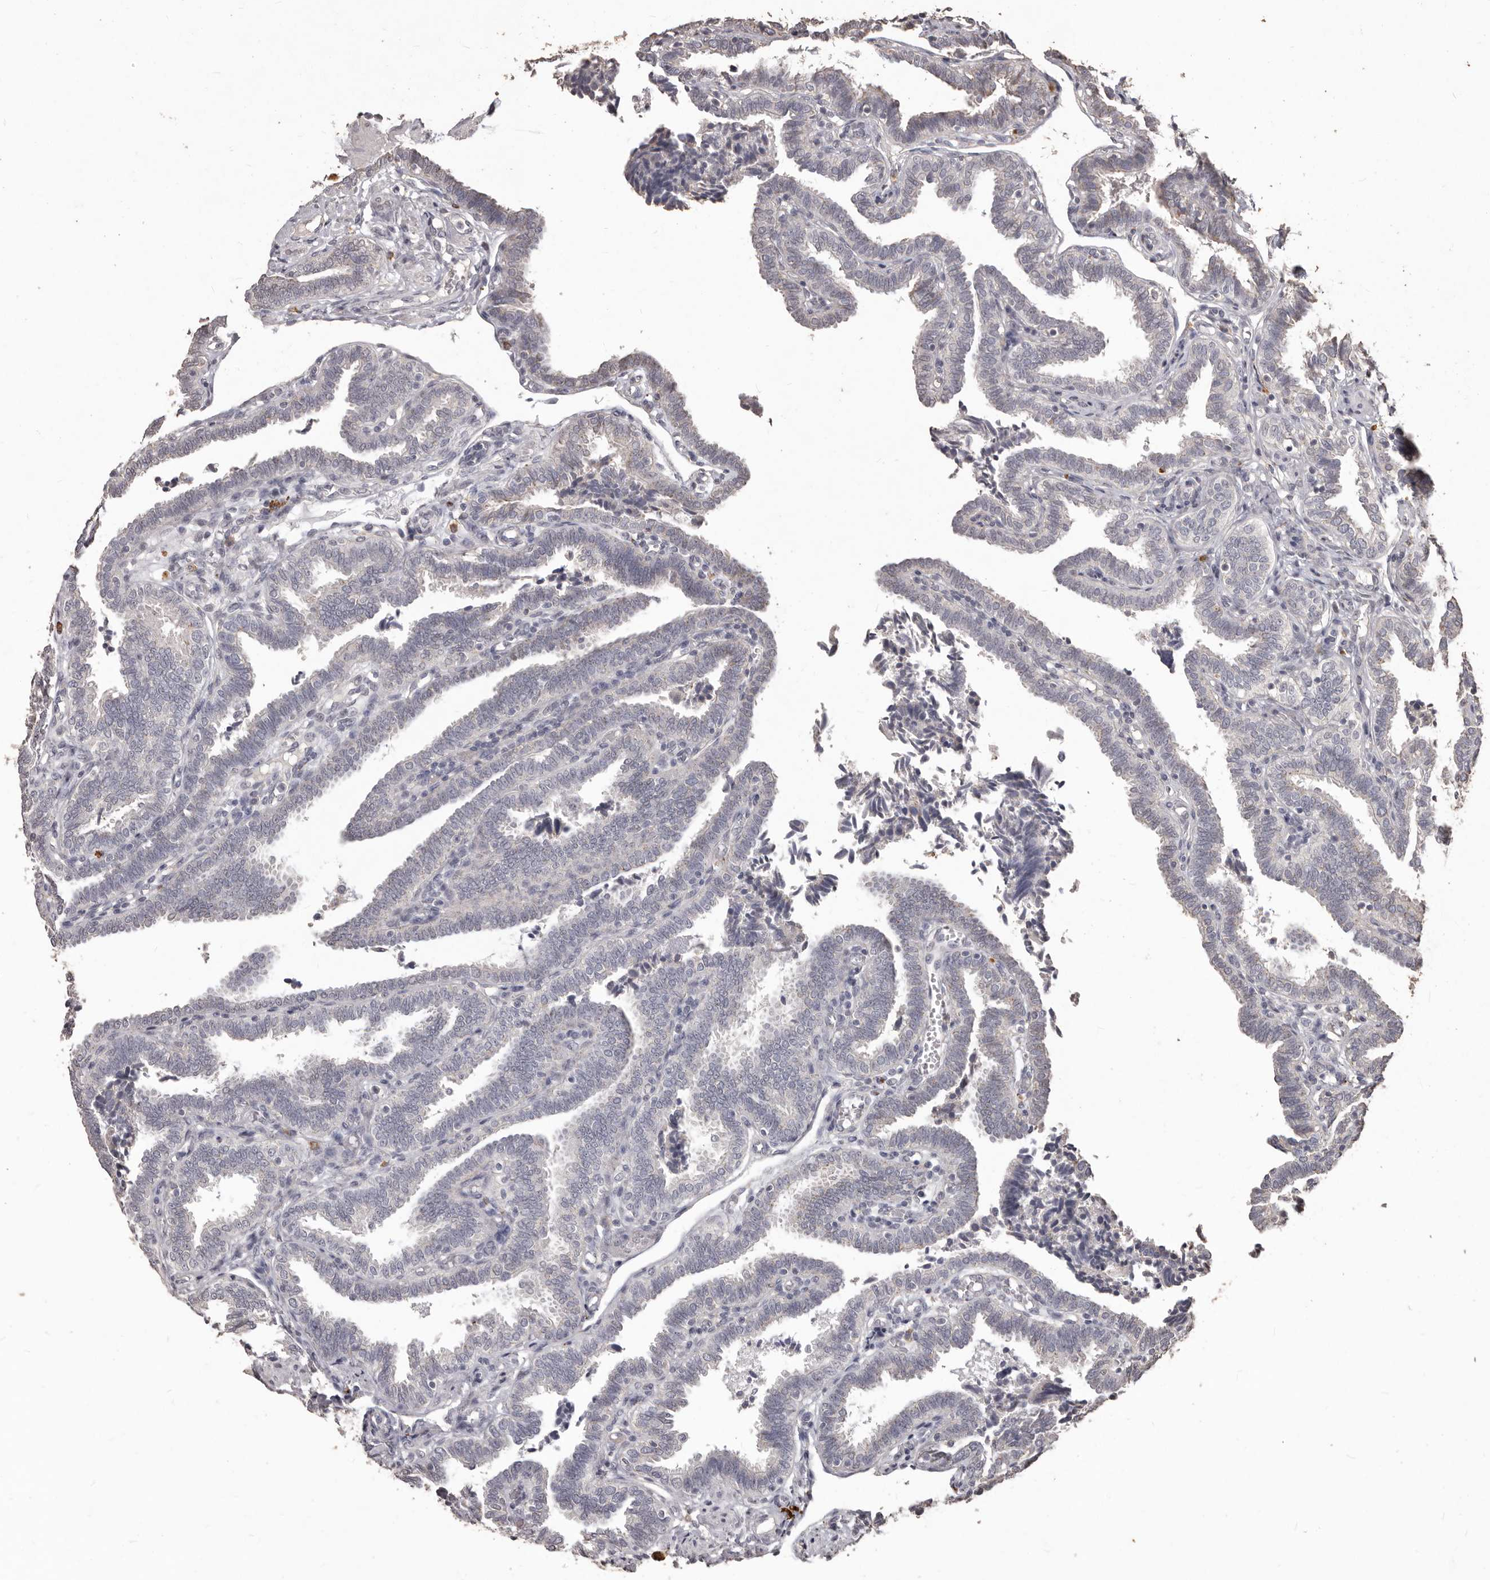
{"staining": {"intensity": "negative", "quantity": "none", "location": "none"}, "tissue": "fallopian tube", "cell_type": "Glandular cells", "image_type": "normal", "snomed": [{"axis": "morphology", "description": "Normal tissue, NOS"}, {"axis": "topography", "description": "Fallopian tube"}], "caption": "A histopathology image of fallopian tube stained for a protein demonstrates no brown staining in glandular cells. (DAB IHC with hematoxylin counter stain).", "gene": "PRSS27", "patient": {"sex": "female", "age": 39}}